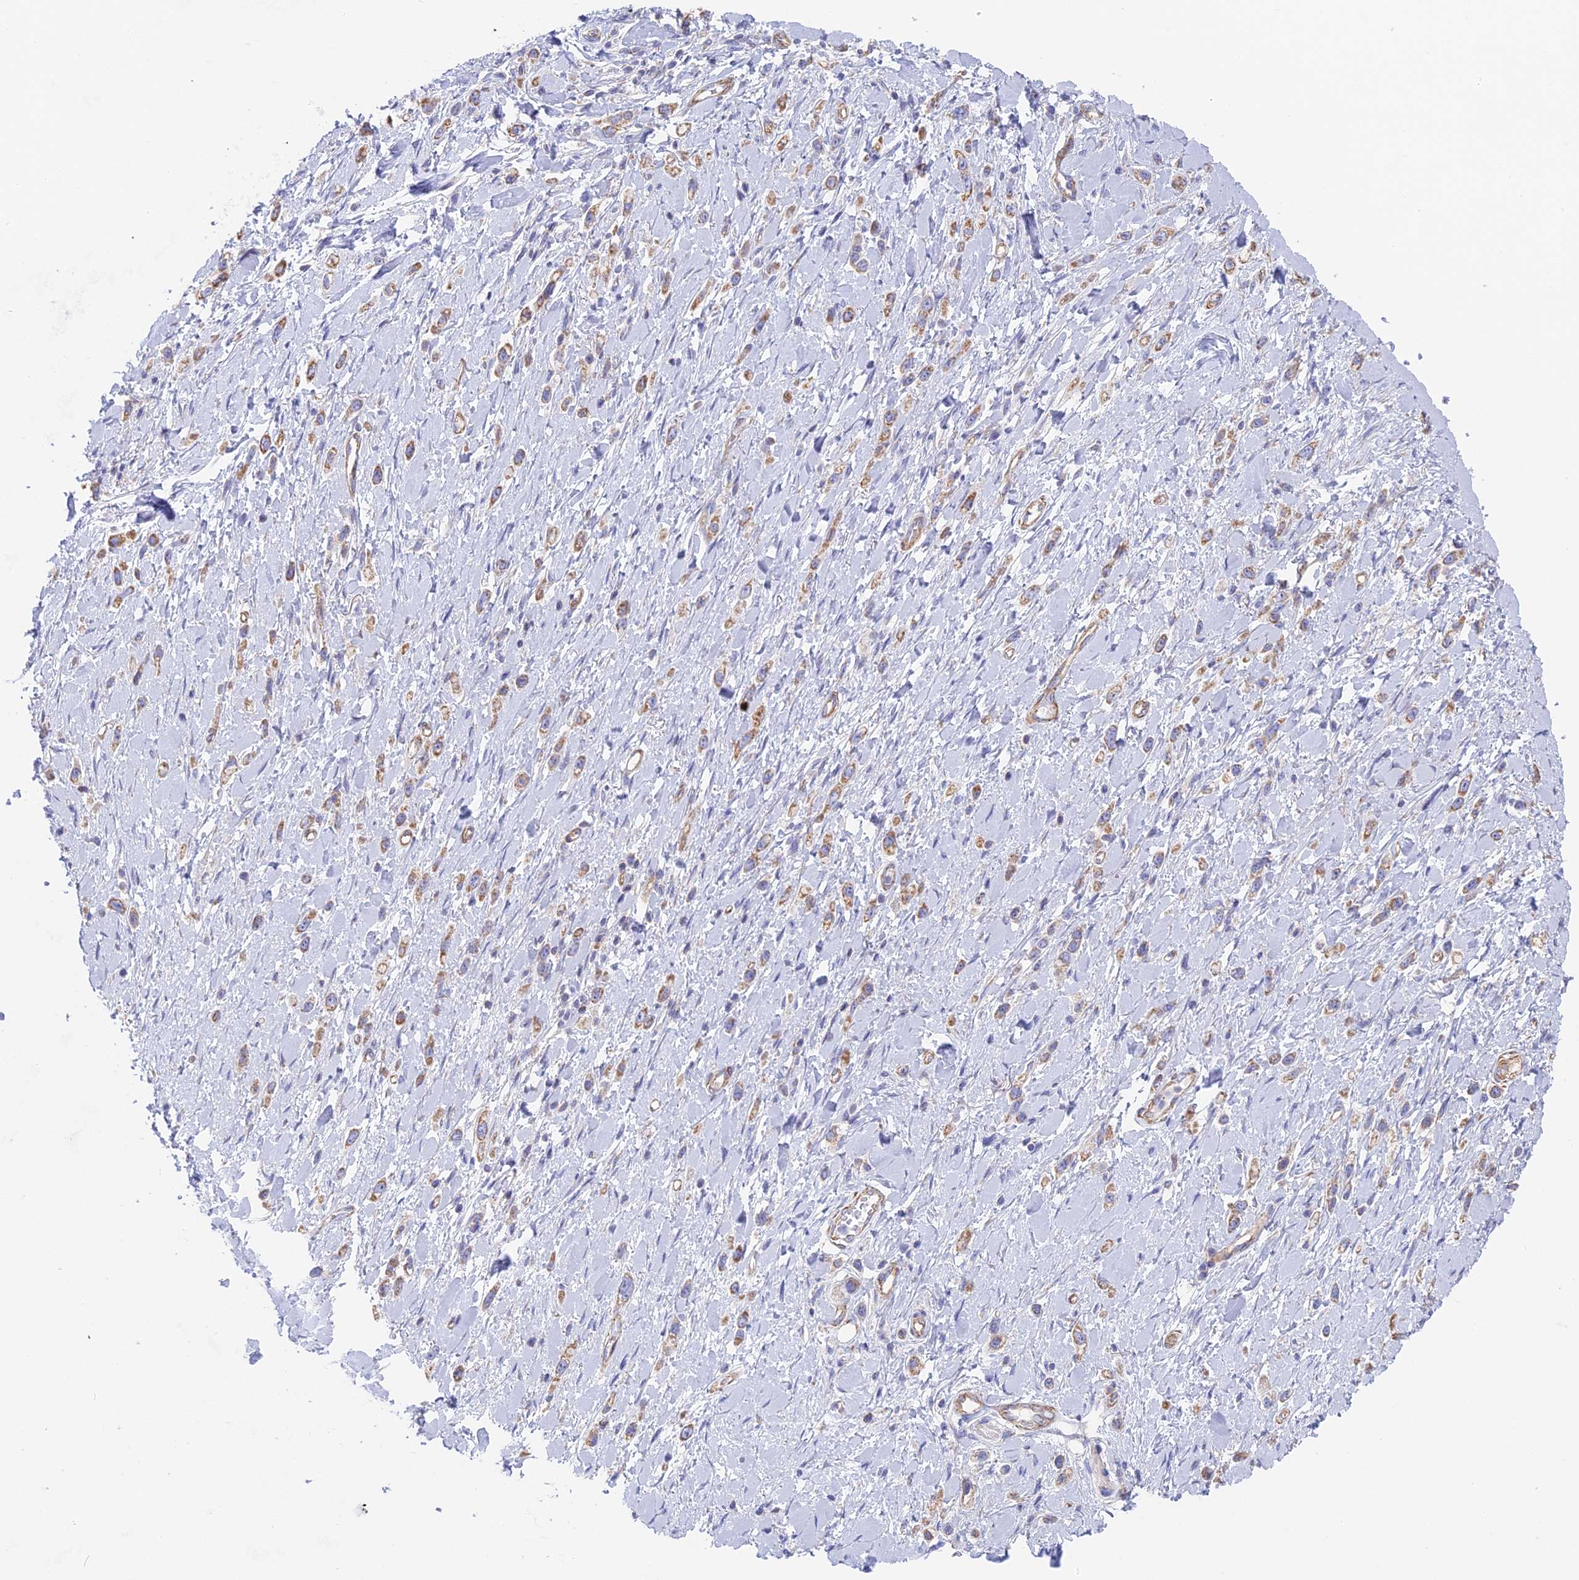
{"staining": {"intensity": "moderate", "quantity": ">75%", "location": "cytoplasmic/membranous"}, "tissue": "stomach cancer", "cell_type": "Tumor cells", "image_type": "cancer", "snomed": [{"axis": "morphology", "description": "Adenocarcinoma, NOS"}, {"axis": "topography", "description": "Stomach"}], "caption": "Immunohistochemistry (IHC) (DAB) staining of human stomach adenocarcinoma shows moderate cytoplasmic/membranous protein expression in about >75% of tumor cells.", "gene": "DDA1", "patient": {"sex": "female", "age": 65}}